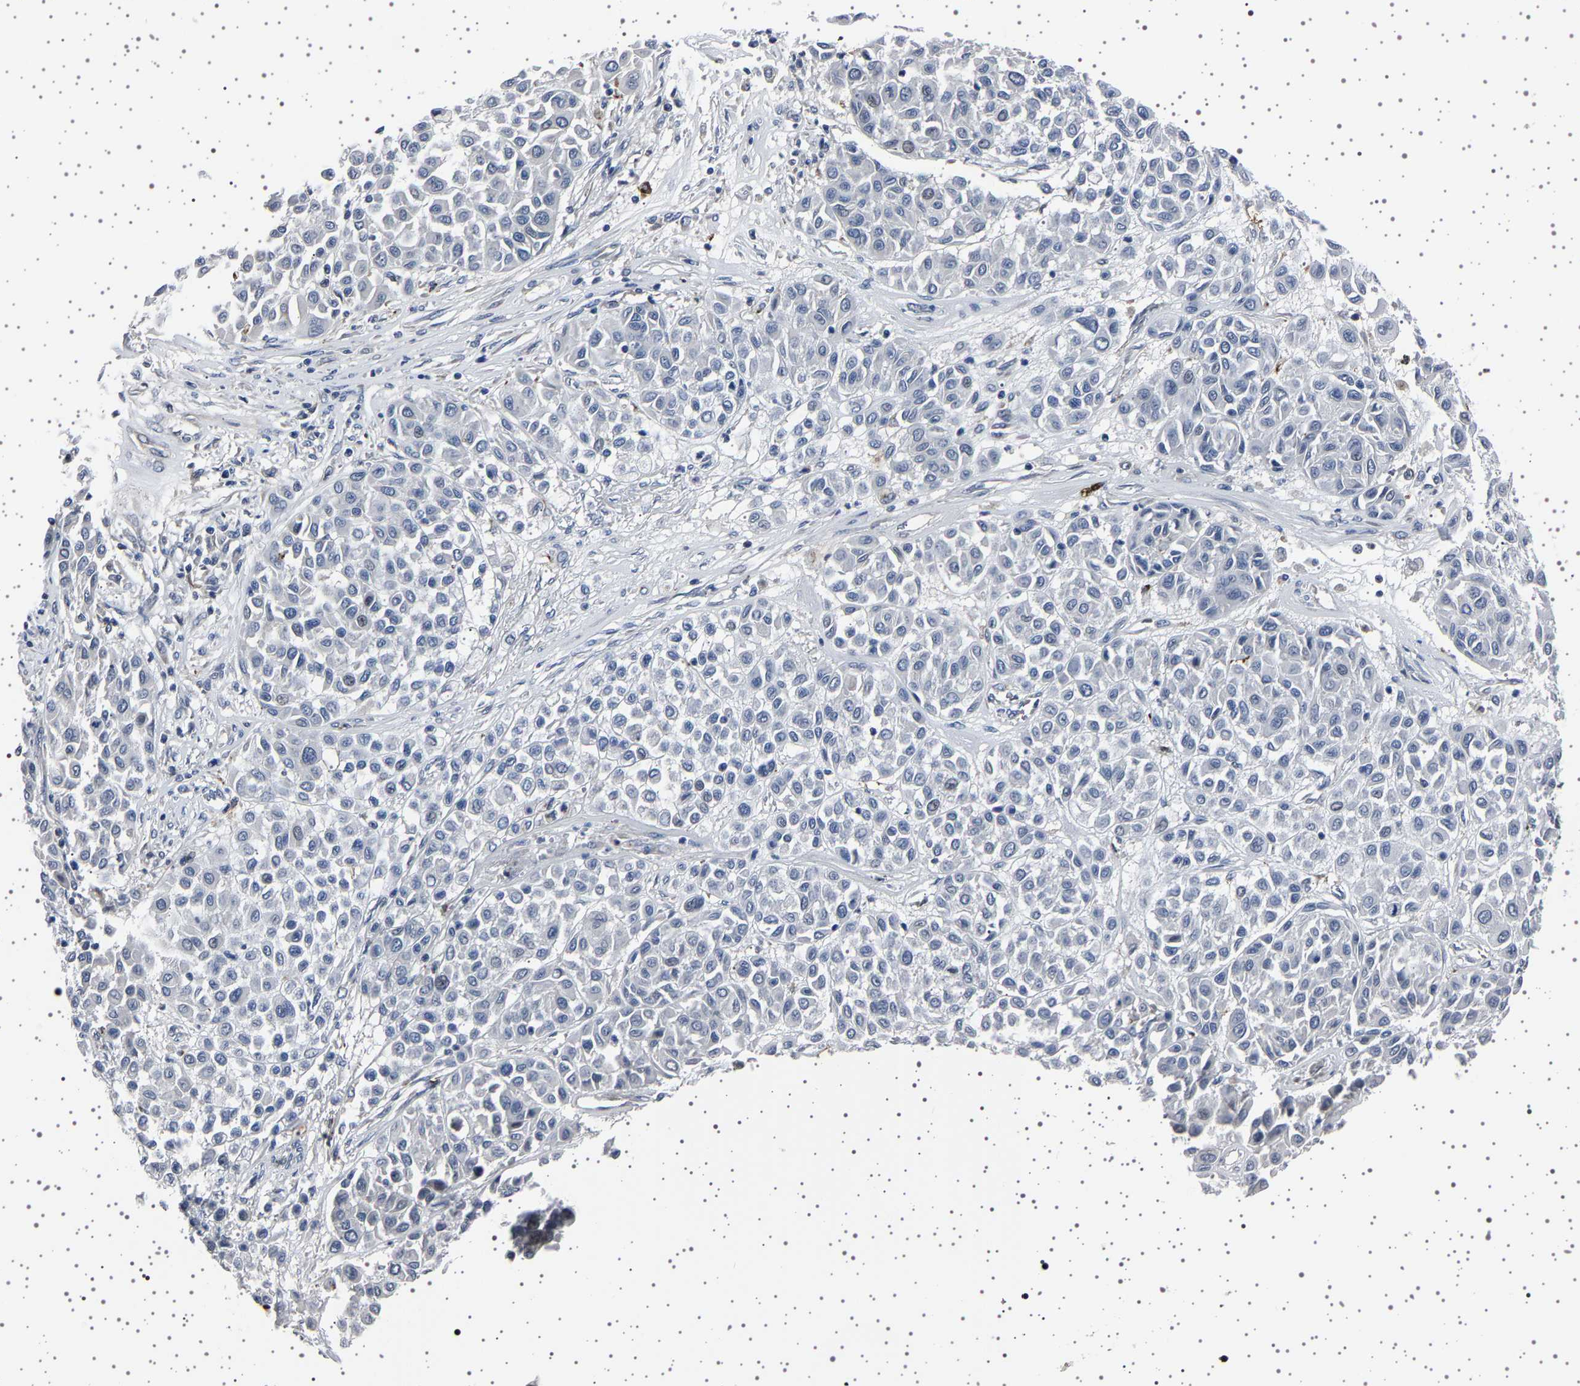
{"staining": {"intensity": "negative", "quantity": "none", "location": "none"}, "tissue": "melanoma", "cell_type": "Tumor cells", "image_type": "cancer", "snomed": [{"axis": "morphology", "description": "Malignant melanoma, Metastatic site"}, {"axis": "topography", "description": "Soft tissue"}], "caption": "Melanoma was stained to show a protein in brown. There is no significant staining in tumor cells.", "gene": "IL10RB", "patient": {"sex": "male", "age": 41}}